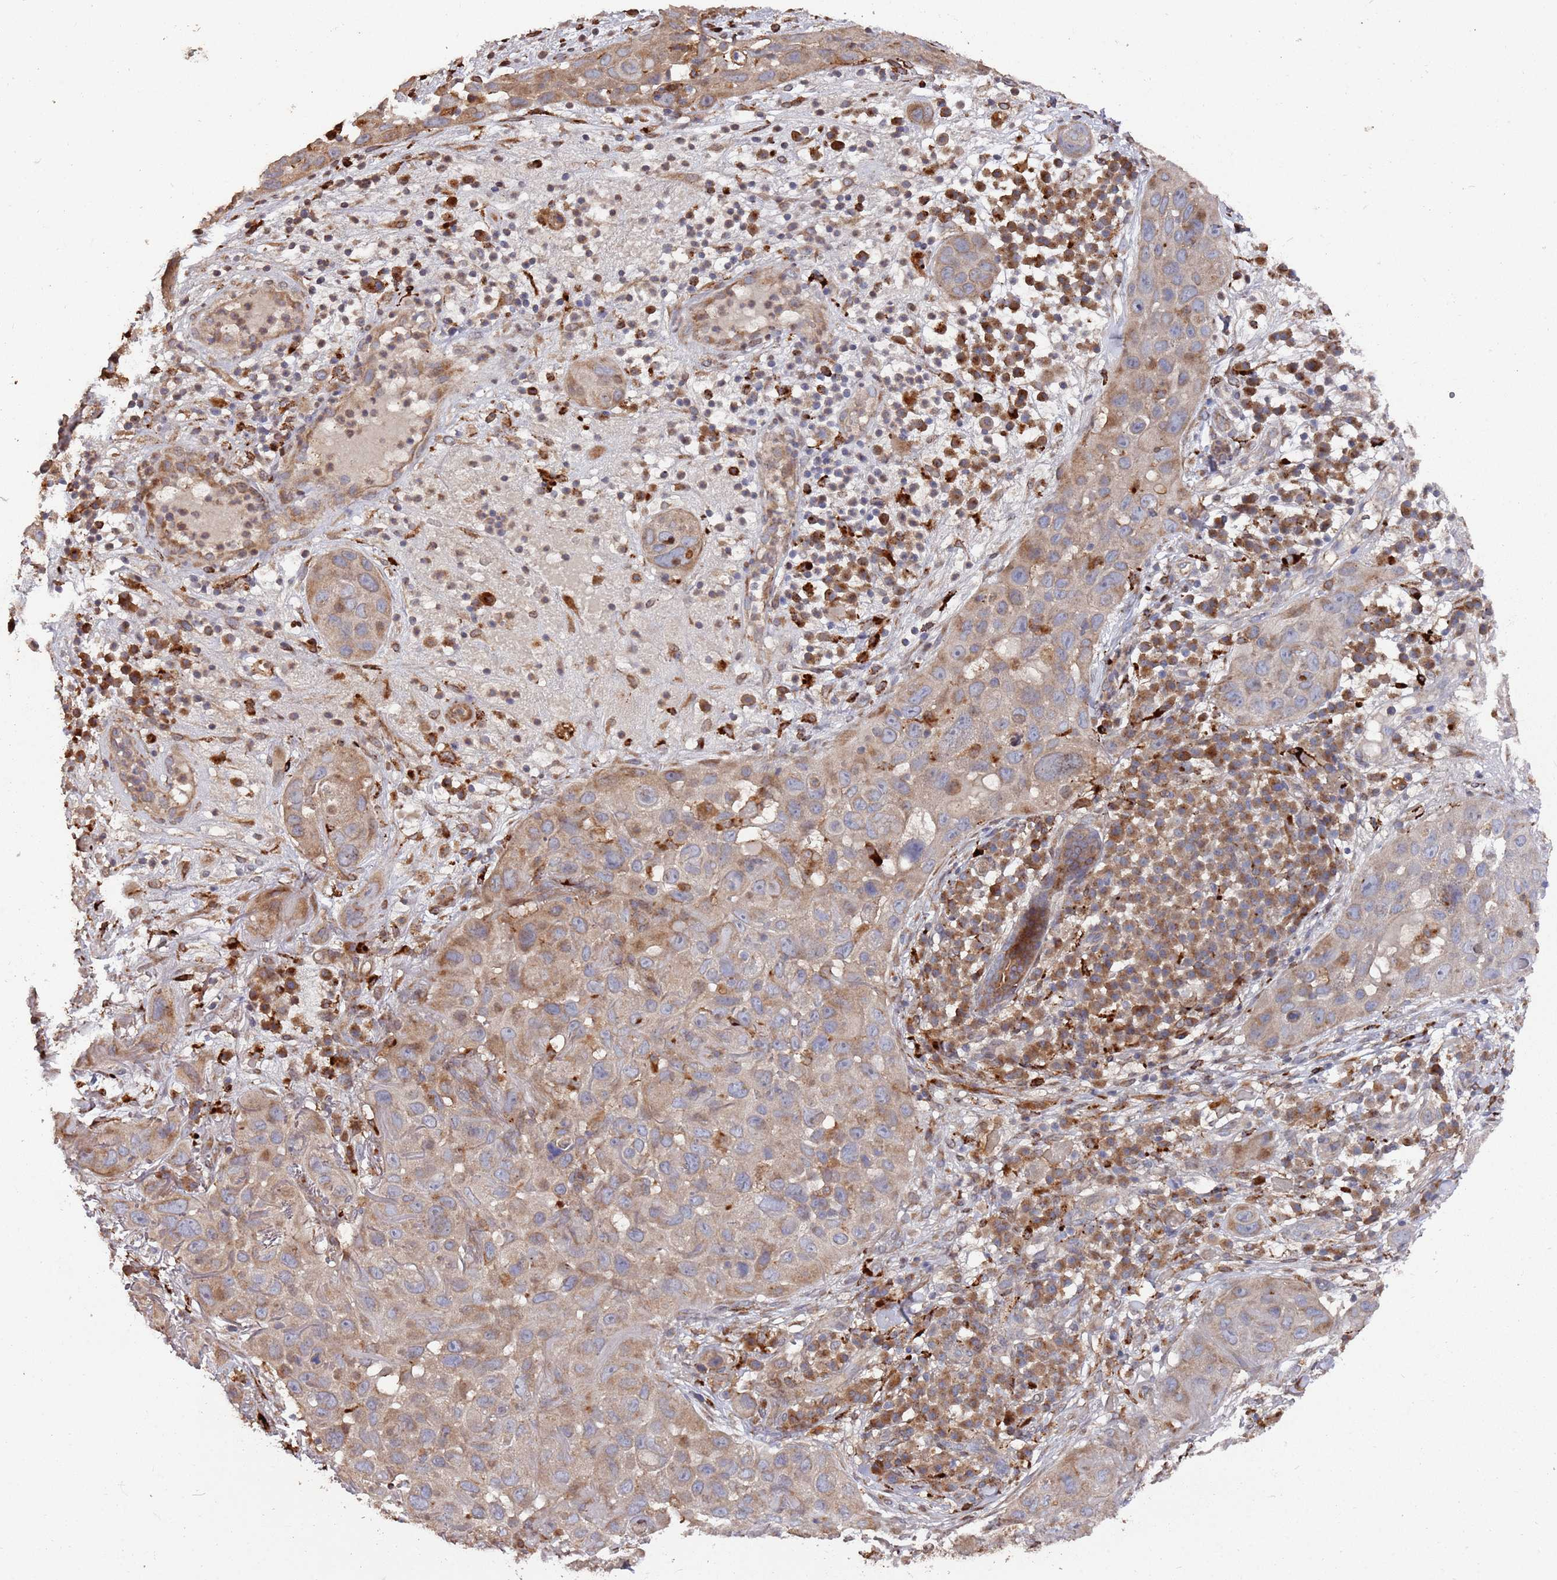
{"staining": {"intensity": "moderate", "quantity": ">75%", "location": "cytoplasmic/membranous"}, "tissue": "skin cancer", "cell_type": "Tumor cells", "image_type": "cancer", "snomed": [{"axis": "morphology", "description": "Squamous cell carcinoma in situ, NOS"}, {"axis": "morphology", "description": "Squamous cell carcinoma, NOS"}, {"axis": "topography", "description": "Skin"}], "caption": "This is an image of immunohistochemistry (IHC) staining of skin squamous cell carcinoma, which shows moderate expression in the cytoplasmic/membranous of tumor cells.", "gene": "LACC1", "patient": {"sex": "male", "age": 93}}